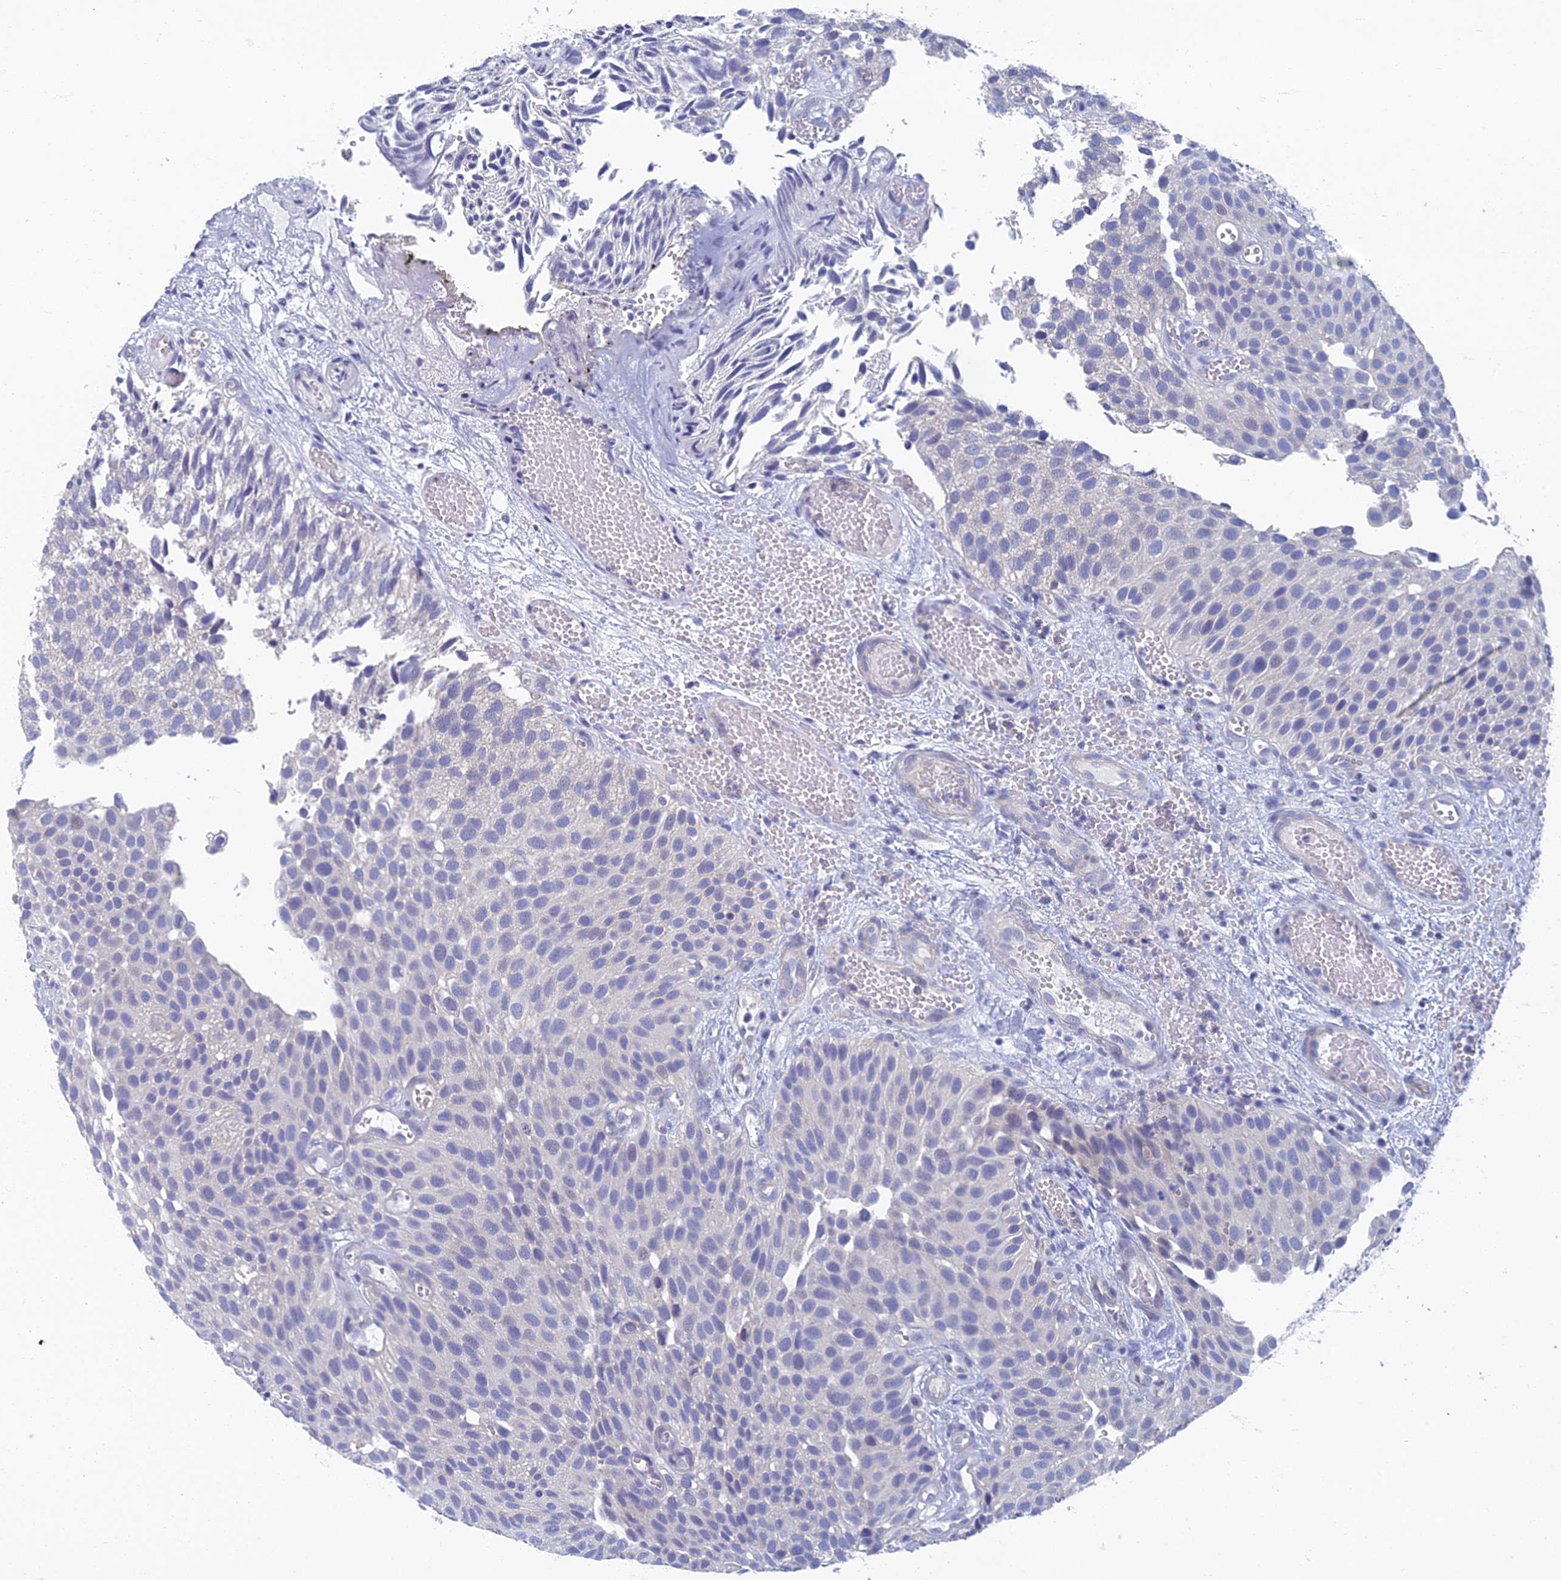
{"staining": {"intensity": "negative", "quantity": "none", "location": "none"}, "tissue": "urothelial cancer", "cell_type": "Tumor cells", "image_type": "cancer", "snomed": [{"axis": "morphology", "description": "Urothelial carcinoma, Low grade"}, {"axis": "topography", "description": "Urinary bladder"}], "caption": "The photomicrograph reveals no staining of tumor cells in urothelial cancer. (Stains: DAB (3,3'-diaminobenzidine) immunohistochemistry with hematoxylin counter stain, Microscopy: brightfield microscopy at high magnification).", "gene": "SPIN4", "patient": {"sex": "male", "age": 89}}